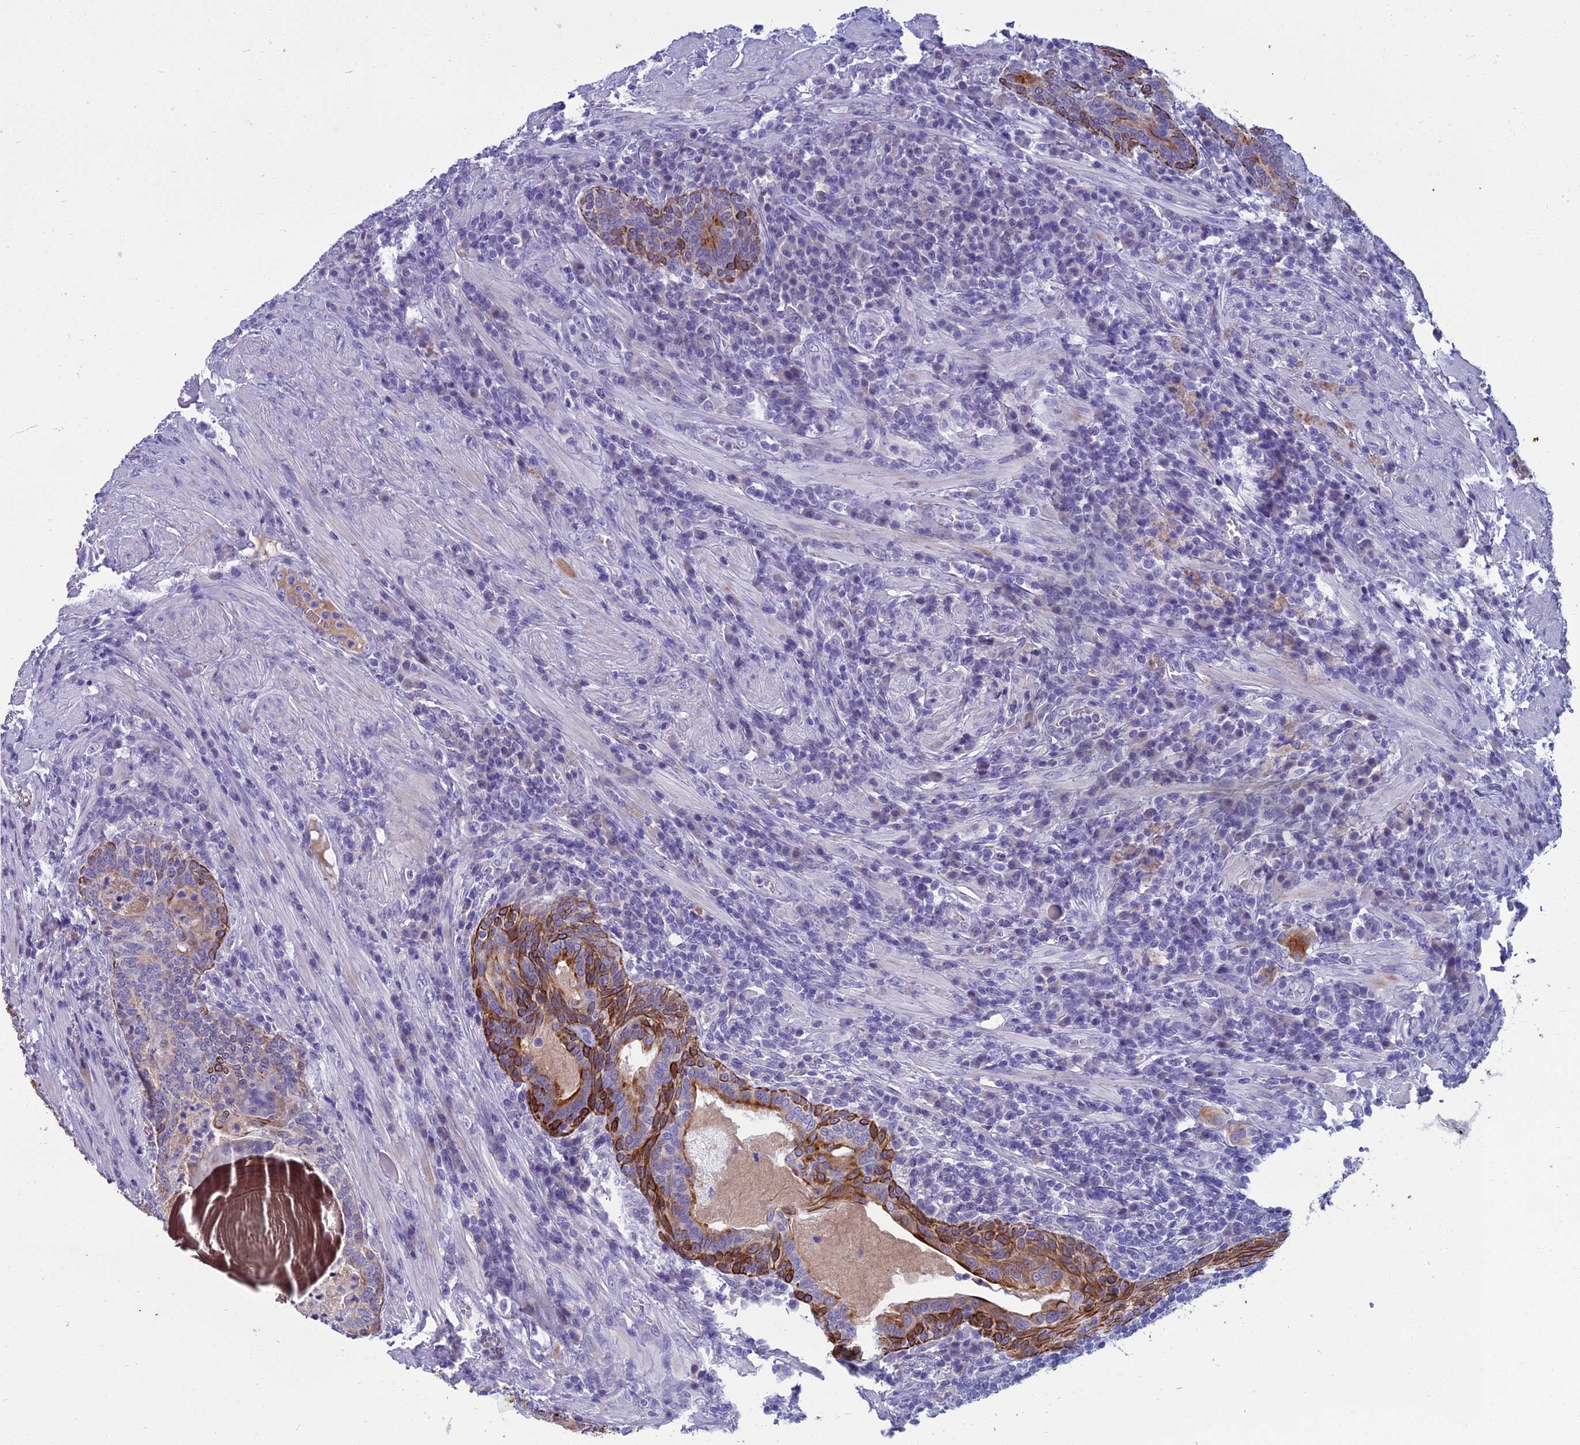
{"staining": {"intensity": "strong", "quantity": "<25%", "location": "cytoplasmic/membranous"}, "tissue": "prostate cancer", "cell_type": "Tumor cells", "image_type": "cancer", "snomed": [{"axis": "morphology", "description": "Adenocarcinoma, Low grade"}, {"axis": "topography", "description": "Prostate"}], "caption": "Low-grade adenocarcinoma (prostate) stained with DAB (3,3'-diaminobenzidine) IHC demonstrates medium levels of strong cytoplasmic/membranous expression in approximately <25% of tumor cells.", "gene": "SPTLC3", "patient": {"sex": "male", "age": 68}}